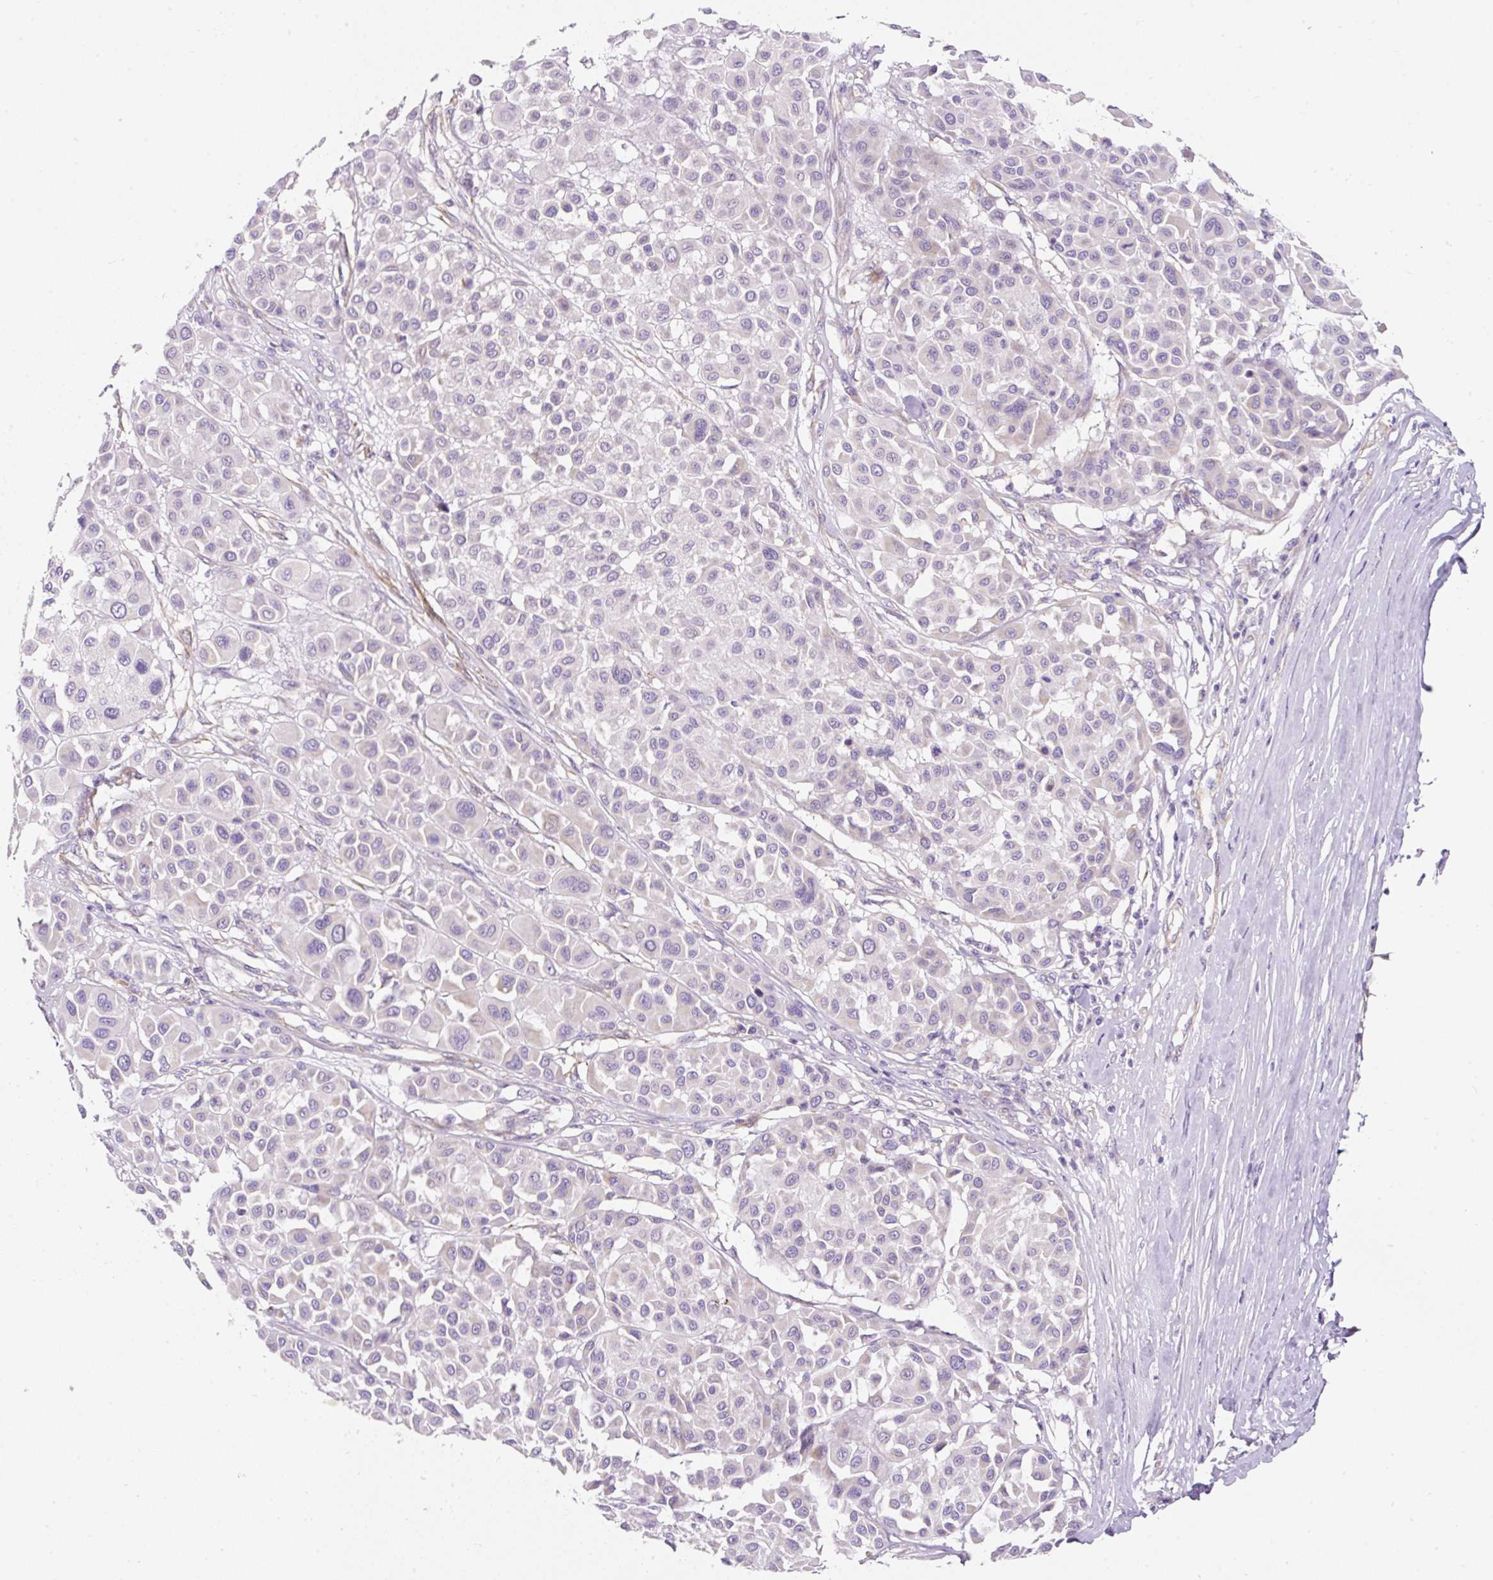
{"staining": {"intensity": "negative", "quantity": "none", "location": "none"}, "tissue": "melanoma", "cell_type": "Tumor cells", "image_type": "cancer", "snomed": [{"axis": "morphology", "description": "Malignant melanoma, Metastatic site"}, {"axis": "topography", "description": "Soft tissue"}], "caption": "DAB immunohistochemical staining of human malignant melanoma (metastatic site) demonstrates no significant staining in tumor cells. The staining was performed using DAB to visualize the protein expression in brown, while the nuclei were stained in blue with hematoxylin (Magnification: 20x).", "gene": "ERAP2", "patient": {"sex": "male", "age": 41}}